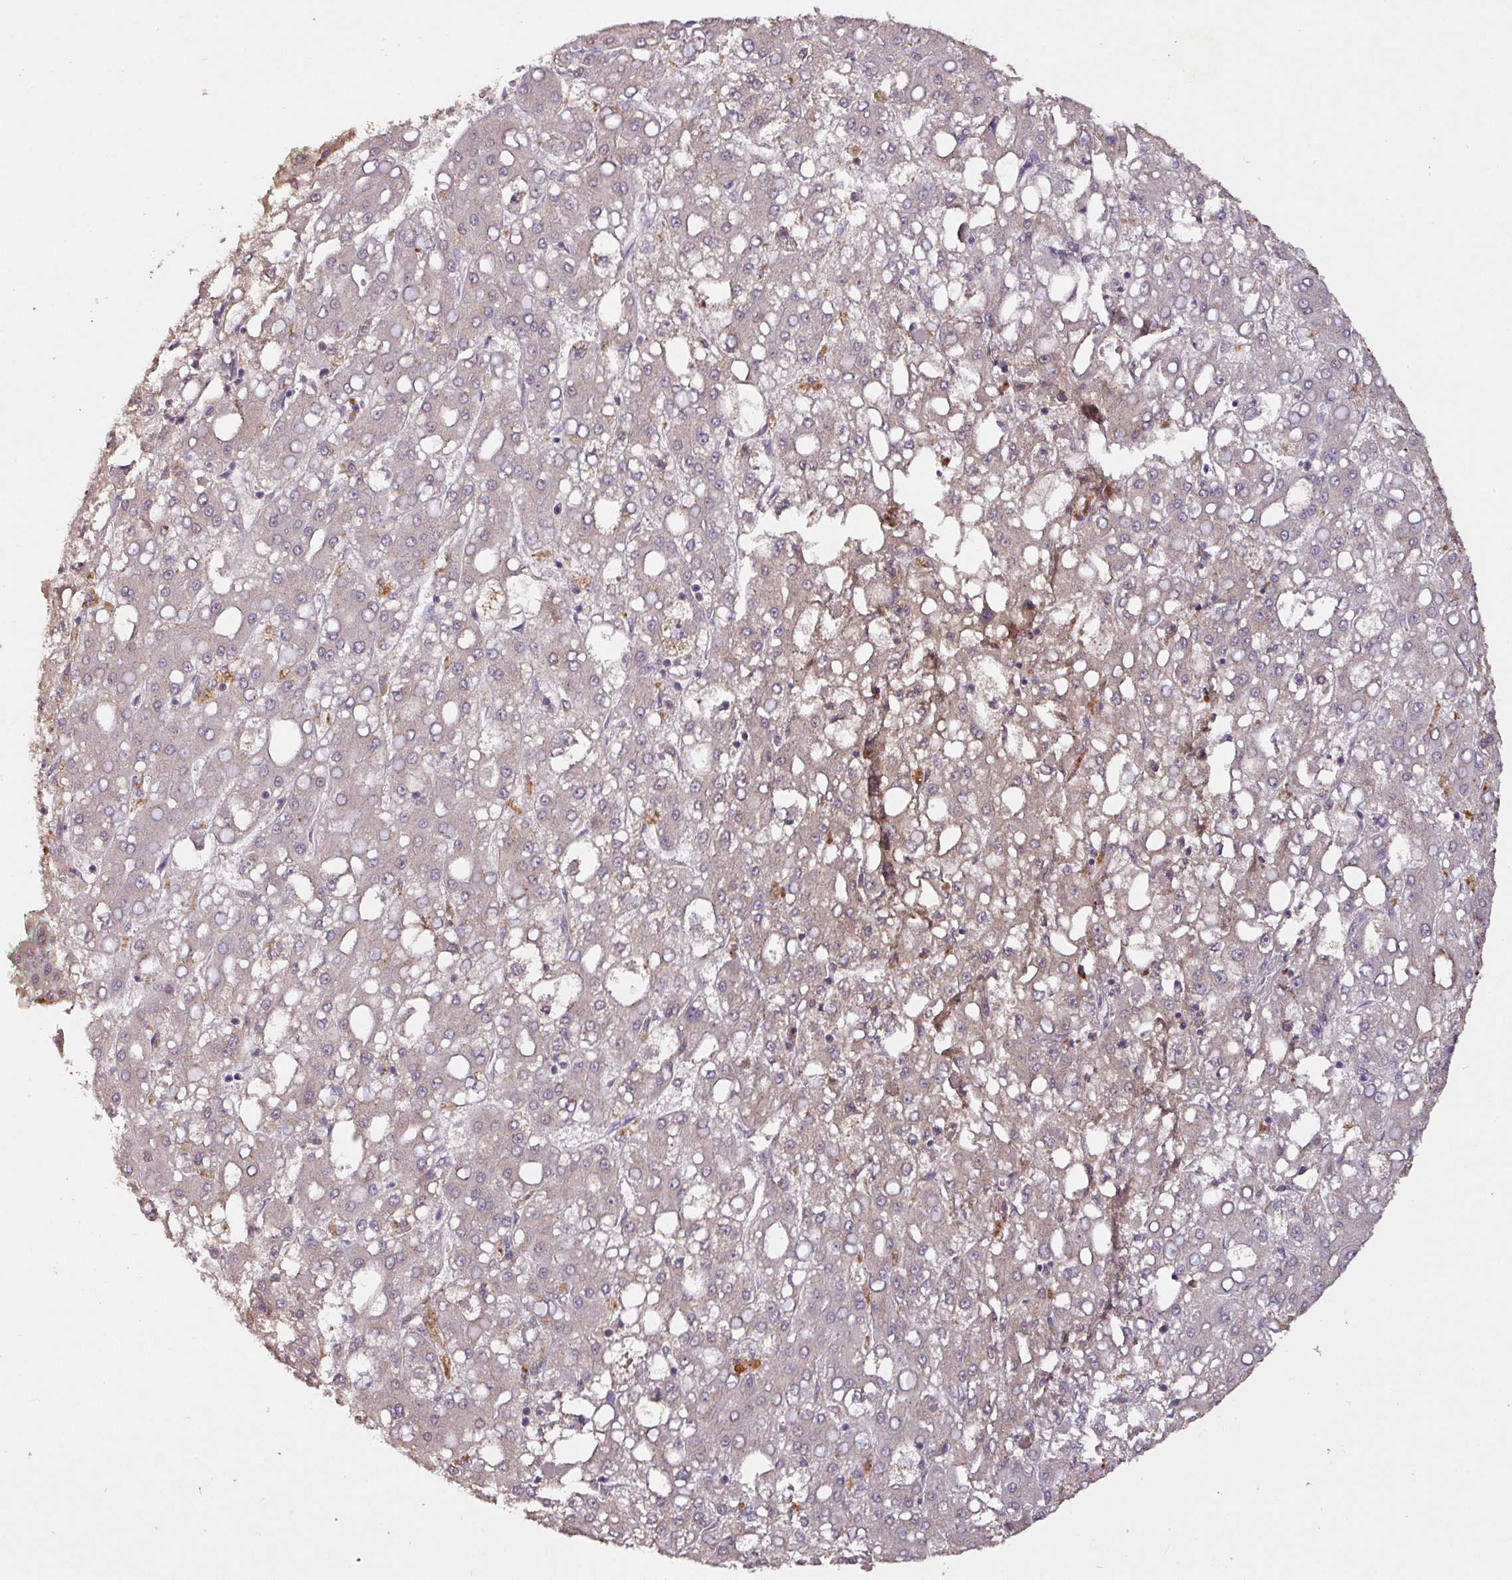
{"staining": {"intensity": "weak", "quantity": "<25%", "location": "cytoplasmic/membranous"}, "tissue": "liver cancer", "cell_type": "Tumor cells", "image_type": "cancer", "snomed": [{"axis": "morphology", "description": "Carcinoma, Hepatocellular, NOS"}, {"axis": "topography", "description": "Liver"}], "caption": "Immunohistochemistry (IHC) photomicrograph of neoplastic tissue: liver hepatocellular carcinoma stained with DAB reveals no significant protein staining in tumor cells.", "gene": "RPL38", "patient": {"sex": "male", "age": 65}}